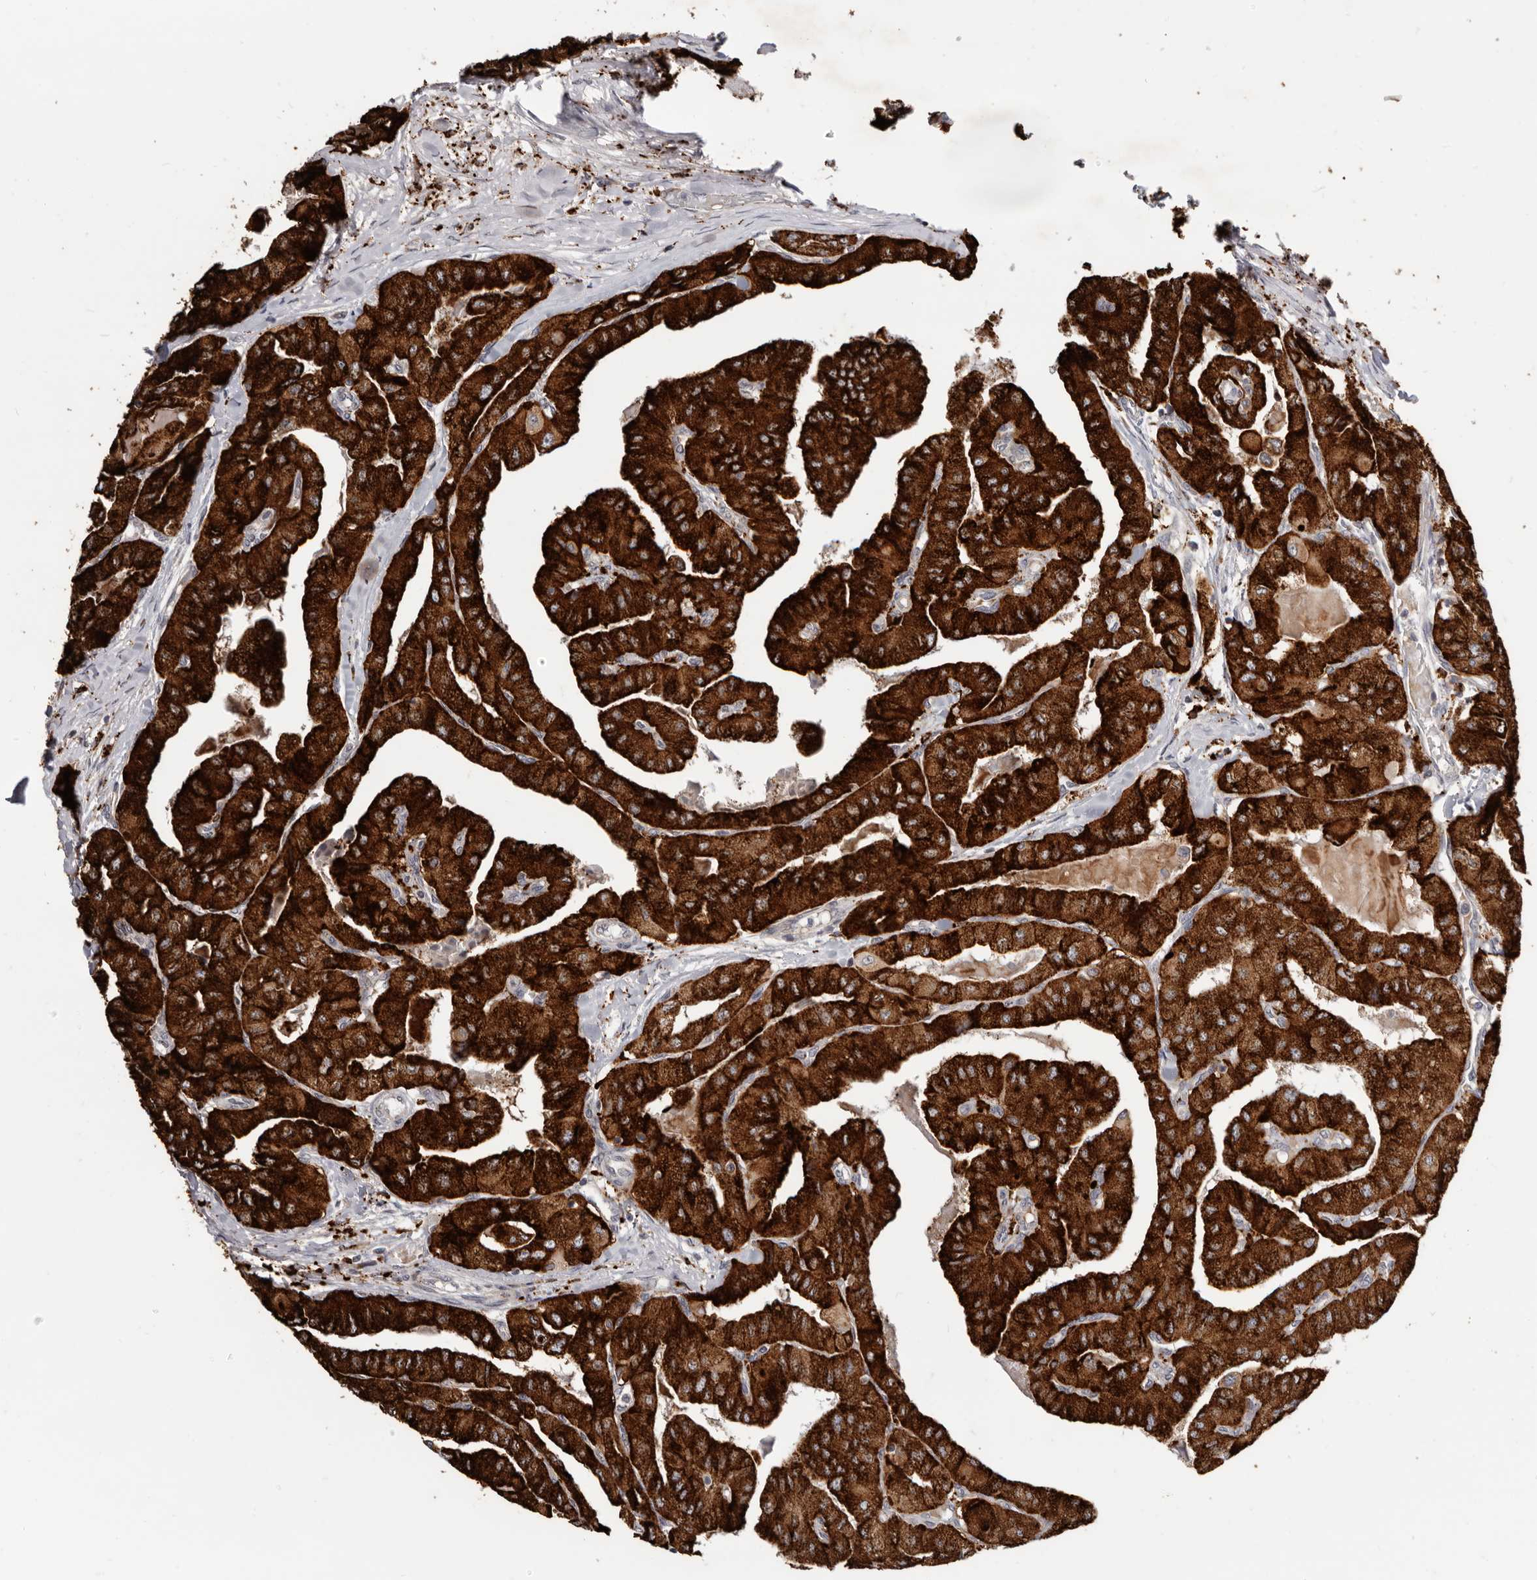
{"staining": {"intensity": "strong", "quantity": ">75%", "location": "cytoplasmic/membranous"}, "tissue": "thyroid cancer", "cell_type": "Tumor cells", "image_type": "cancer", "snomed": [{"axis": "morphology", "description": "Papillary adenocarcinoma, NOS"}, {"axis": "topography", "description": "Thyroid gland"}], "caption": "Human thyroid papillary adenocarcinoma stained for a protein (brown) reveals strong cytoplasmic/membranous positive staining in about >75% of tumor cells.", "gene": "TOR3A", "patient": {"sex": "female", "age": 59}}